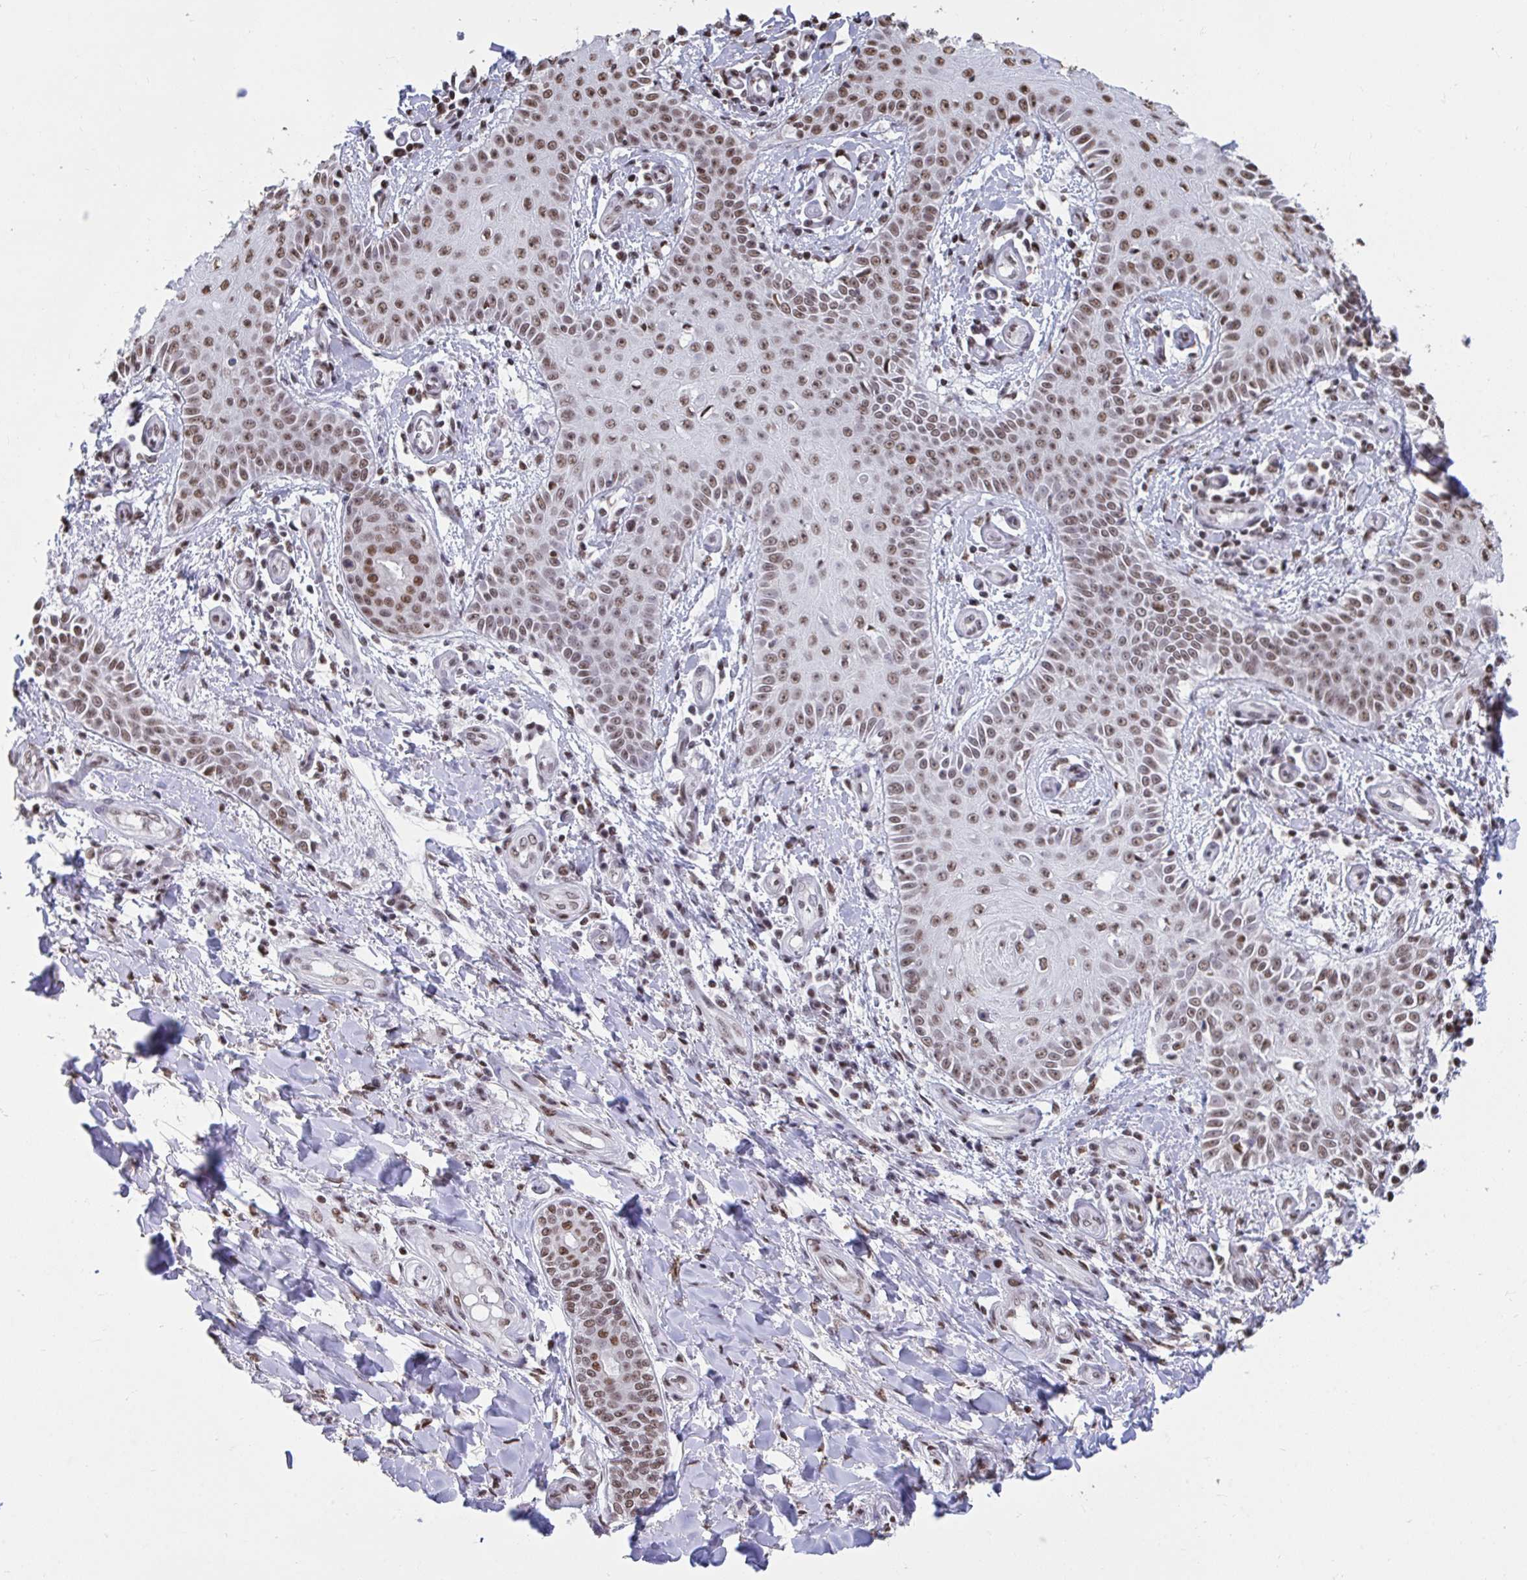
{"staining": {"intensity": "moderate", "quantity": ">75%", "location": "nuclear"}, "tissue": "skin cancer", "cell_type": "Tumor cells", "image_type": "cancer", "snomed": [{"axis": "morphology", "description": "Squamous cell carcinoma, NOS"}, {"axis": "topography", "description": "Skin"}], "caption": "IHC of skin cancer (squamous cell carcinoma) reveals medium levels of moderate nuclear positivity in approximately >75% of tumor cells.", "gene": "HNRNPDL", "patient": {"sex": "male", "age": 70}}